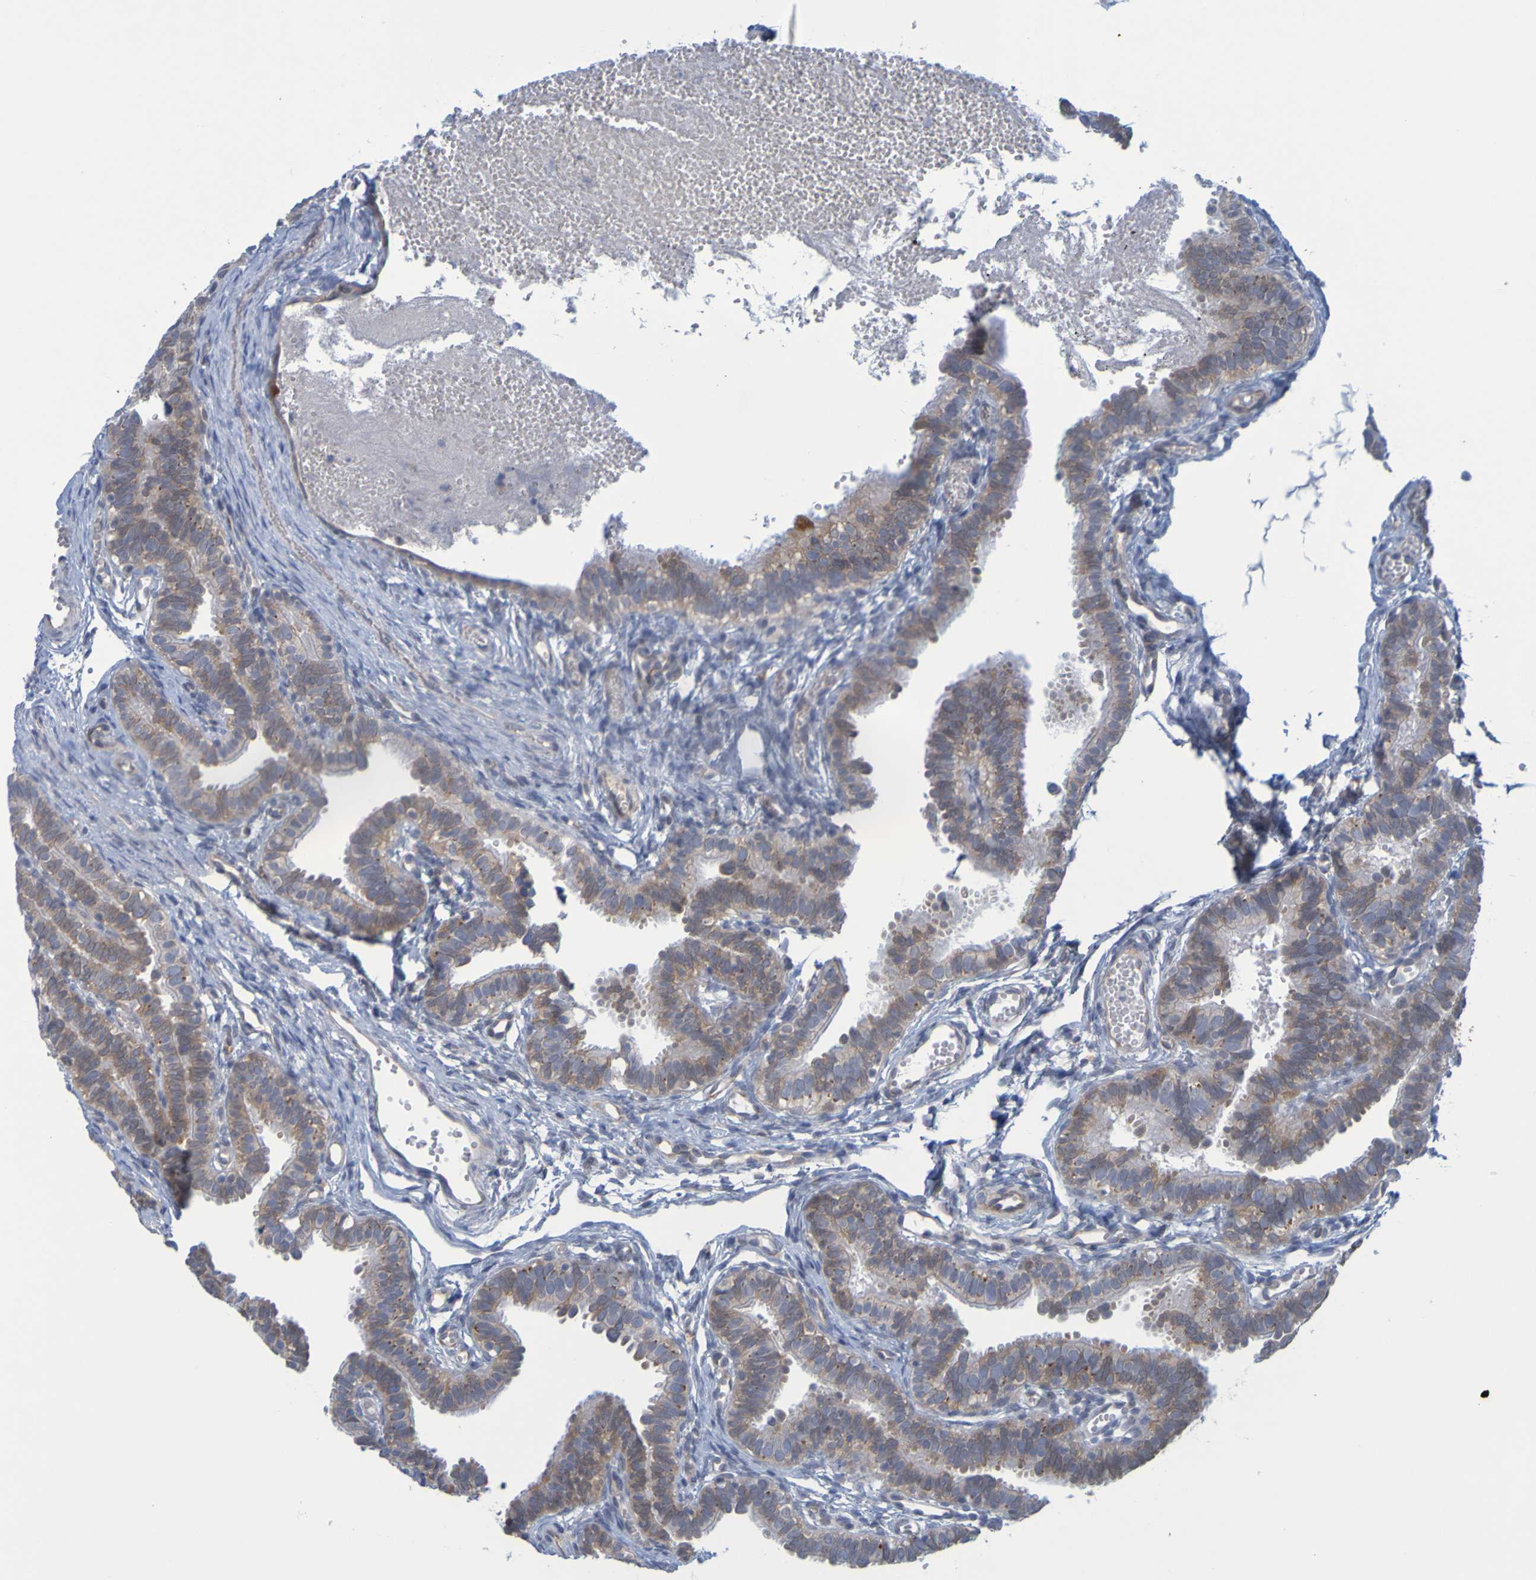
{"staining": {"intensity": "moderate", "quantity": ">75%", "location": "cytoplasmic/membranous"}, "tissue": "fallopian tube", "cell_type": "Glandular cells", "image_type": "normal", "snomed": [{"axis": "morphology", "description": "Normal tissue, NOS"}, {"axis": "topography", "description": "Fallopian tube"}, {"axis": "topography", "description": "Placenta"}], "caption": "Moderate cytoplasmic/membranous positivity is present in approximately >75% of glandular cells in unremarkable fallopian tube. The staining was performed using DAB (3,3'-diaminobenzidine) to visualize the protein expression in brown, while the nuclei were stained in blue with hematoxylin (Magnification: 20x).", "gene": "MOGS", "patient": {"sex": "female", "age": 34}}